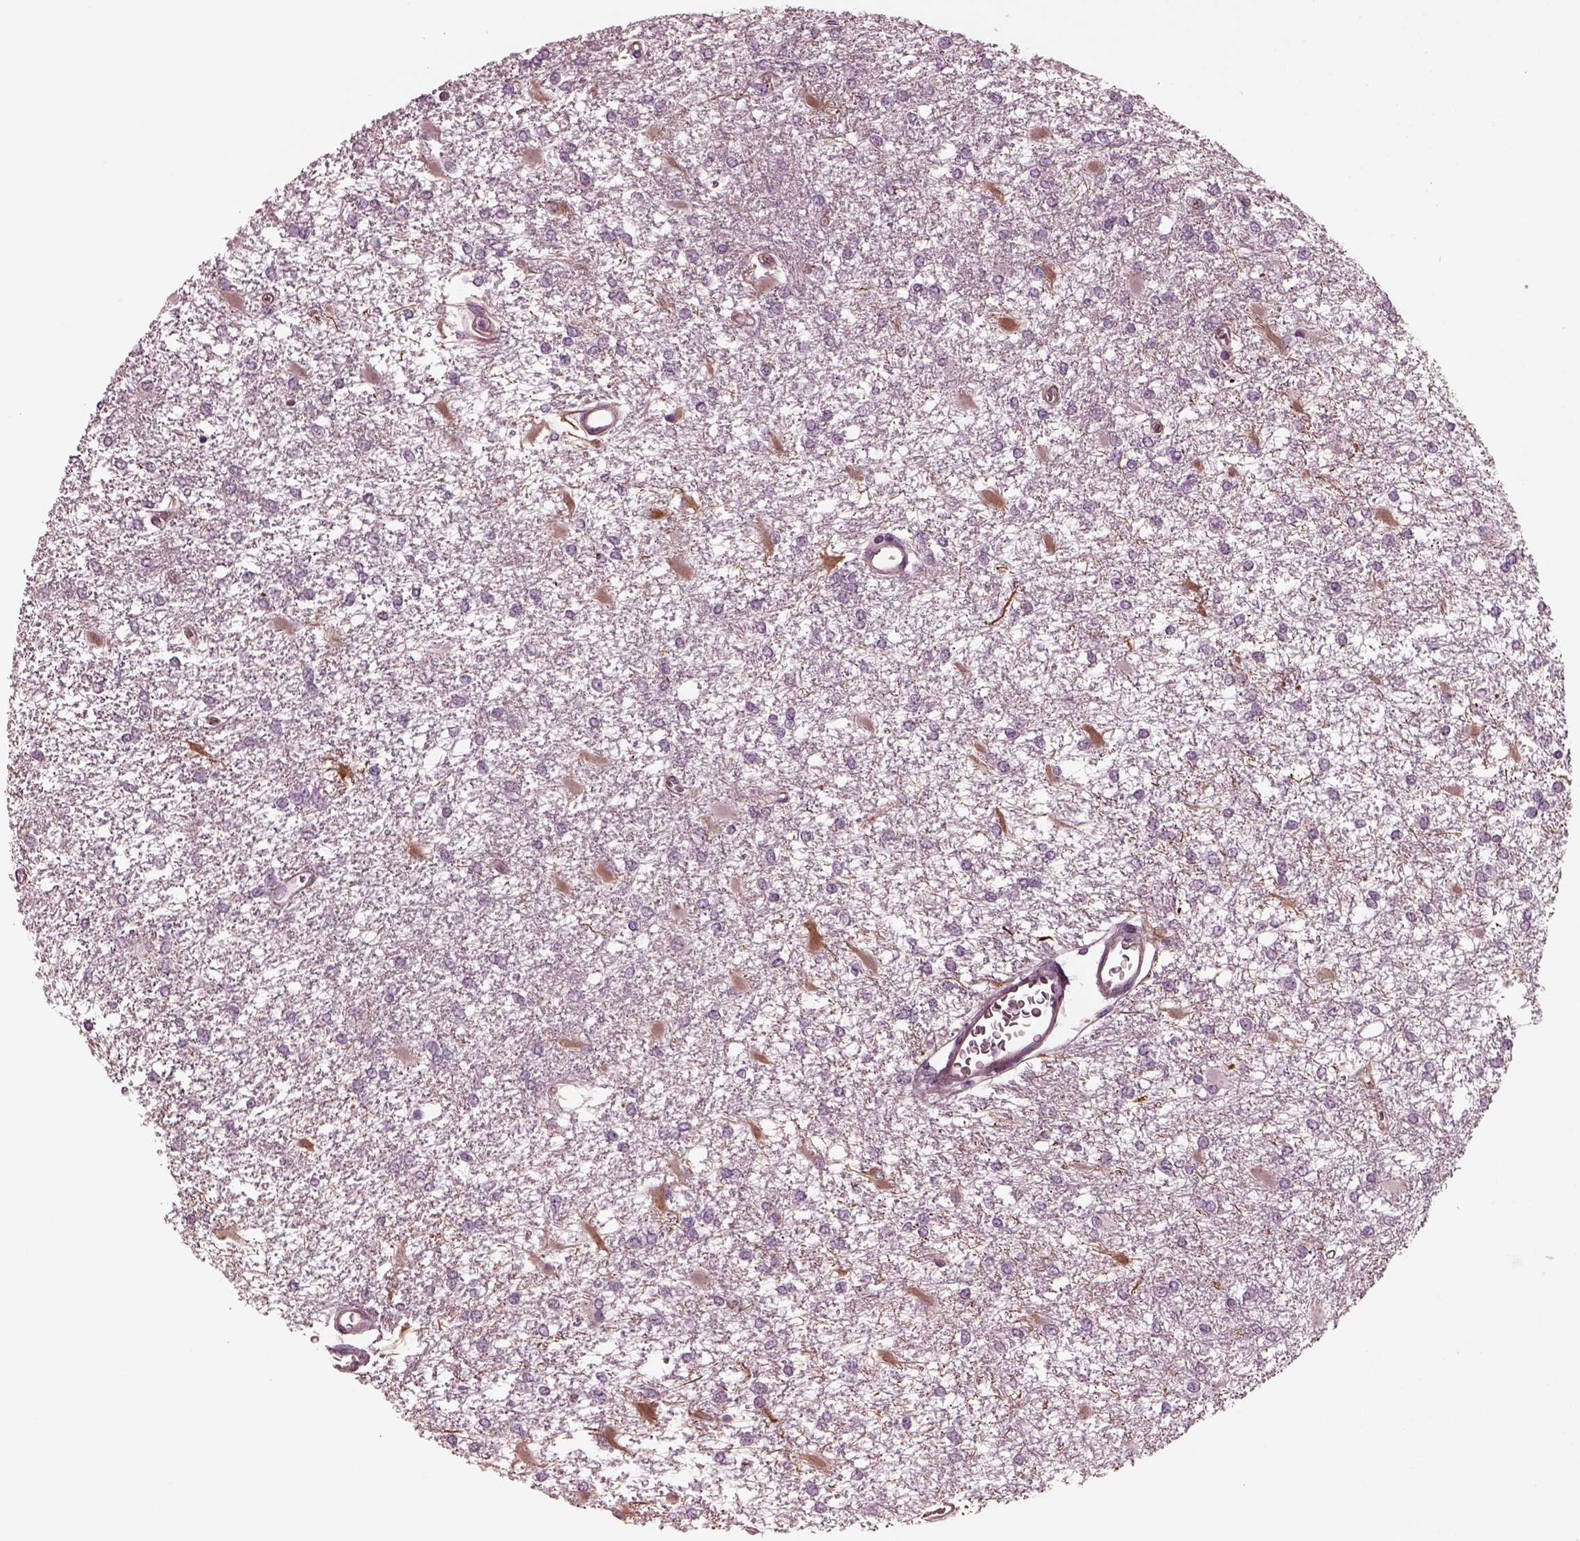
{"staining": {"intensity": "negative", "quantity": "none", "location": "none"}, "tissue": "glioma", "cell_type": "Tumor cells", "image_type": "cancer", "snomed": [{"axis": "morphology", "description": "Glioma, malignant, High grade"}, {"axis": "topography", "description": "Cerebral cortex"}], "caption": "Protein analysis of glioma demonstrates no significant positivity in tumor cells. (Immunohistochemistry (ihc), brightfield microscopy, high magnification).", "gene": "KIF6", "patient": {"sex": "male", "age": 79}}